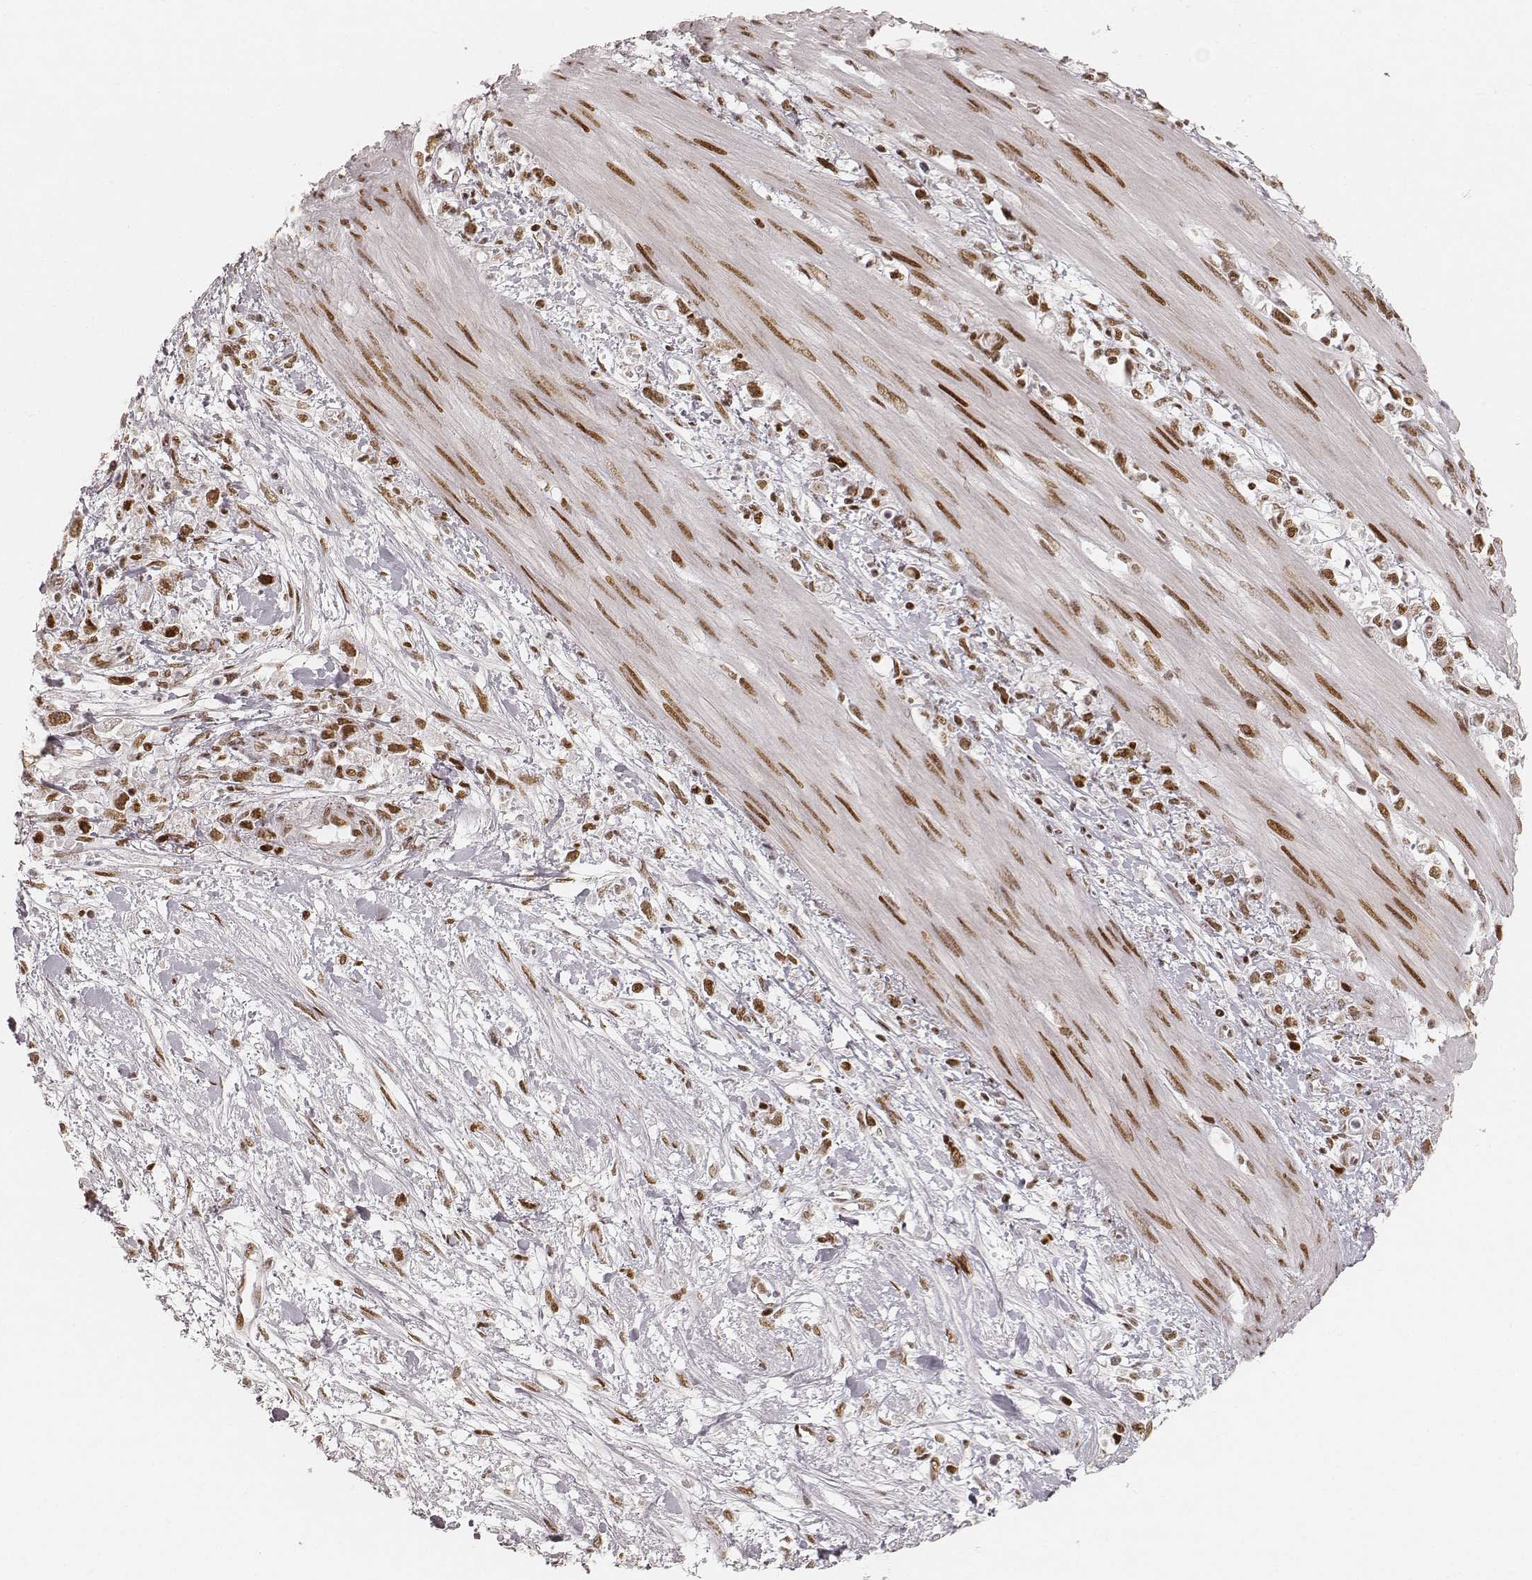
{"staining": {"intensity": "moderate", "quantity": ">75%", "location": "nuclear"}, "tissue": "stomach cancer", "cell_type": "Tumor cells", "image_type": "cancer", "snomed": [{"axis": "morphology", "description": "Adenocarcinoma, NOS"}, {"axis": "topography", "description": "Stomach"}], "caption": "Immunohistochemical staining of stomach cancer shows medium levels of moderate nuclear protein positivity in approximately >75% of tumor cells.", "gene": "HNRNPC", "patient": {"sex": "female", "age": 59}}